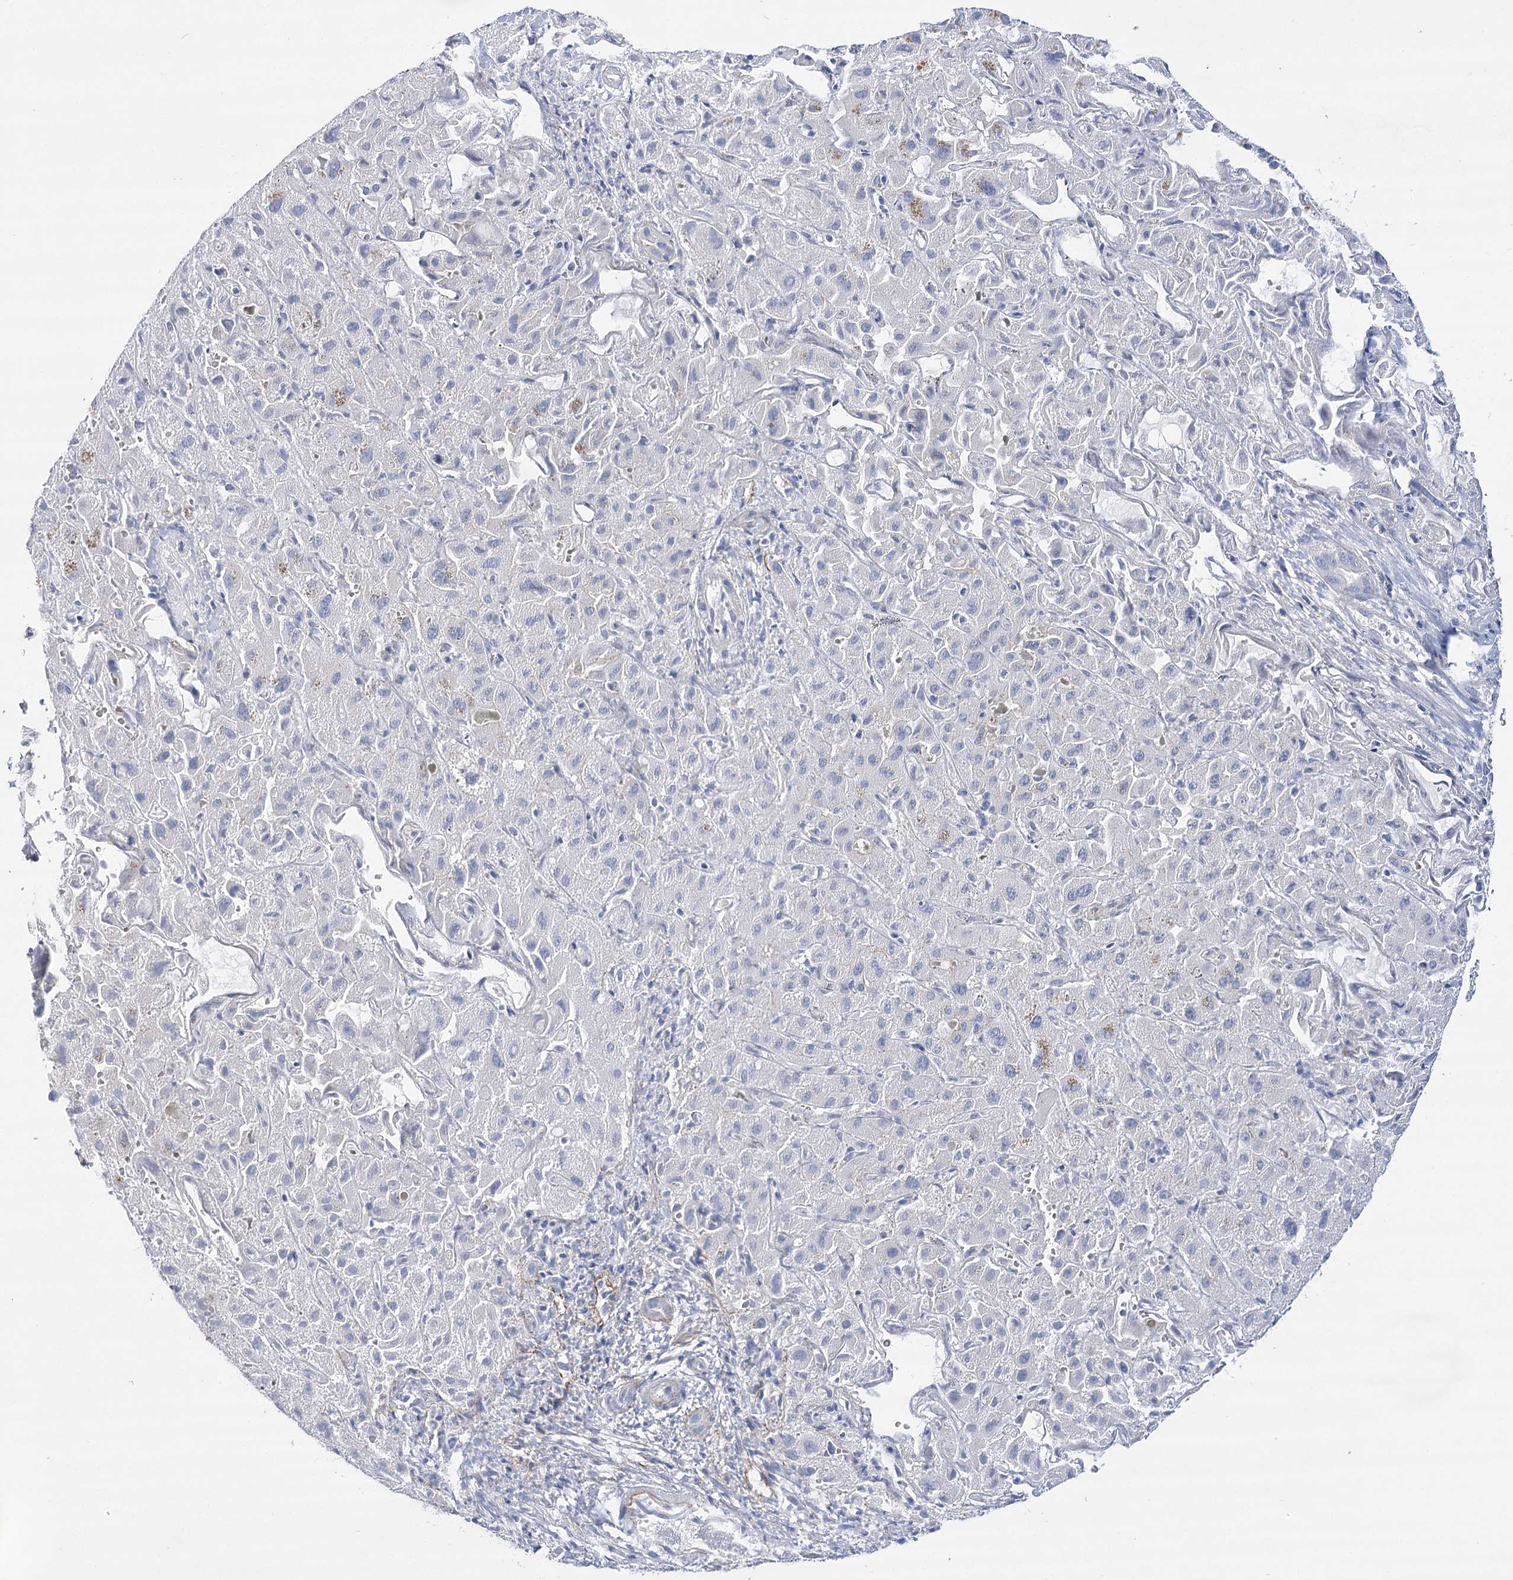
{"staining": {"intensity": "negative", "quantity": "none", "location": "none"}, "tissue": "liver cancer", "cell_type": "Tumor cells", "image_type": "cancer", "snomed": [{"axis": "morphology", "description": "Cholangiocarcinoma"}, {"axis": "topography", "description": "Liver"}], "caption": "Immunohistochemistry (IHC) of human cholangiocarcinoma (liver) demonstrates no expression in tumor cells. Nuclei are stained in blue.", "gene": "SNX7", "patient": {"sex": "female", "age": 52}}